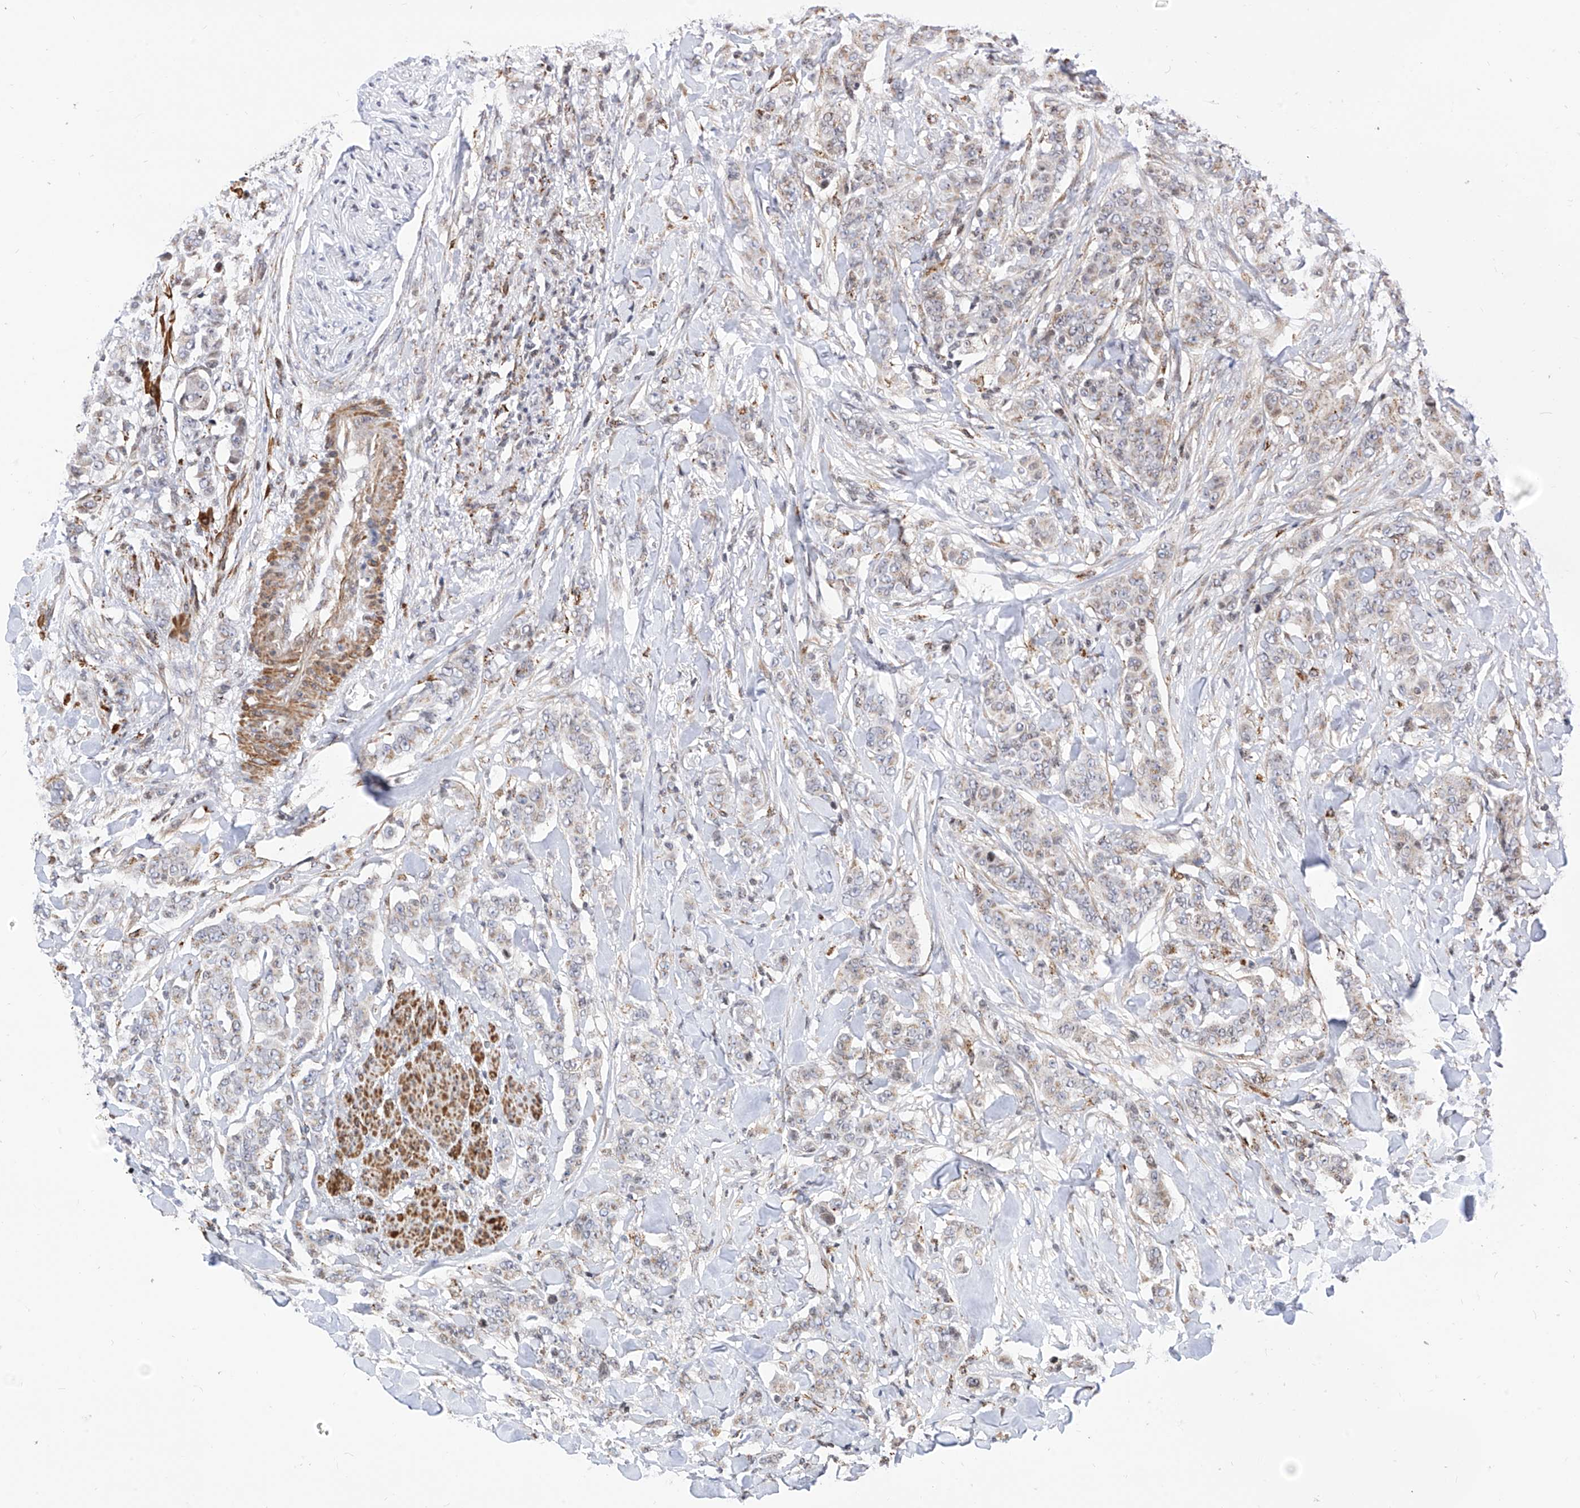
{"staining": {"intensity": "weak", "quantity": "25%-75%", "location": "cytoplasmic/membranous"}, "tissue": "breast cancer", "cell_type": "Tumor cells", "image_type": "cancer", "snomed": [{"axis": "morphology", "description": "Duct carcinoma"}, {"axis": "topography", "description": "Breast"}], "caption": "A low amount of weak cytoplasmic/membranous expression is identified in about 25%-75% of tumor cells in infiltrating ductal carcinoma (breast) tissue. Using DAB (3,3'-diaminobenzidine) (brown) and hematoxylin (blue) stains, captured at high magnification using brightfield microscopy.", "gene": "TTLL8", "patient": {"sex": "female", "age": 40}}